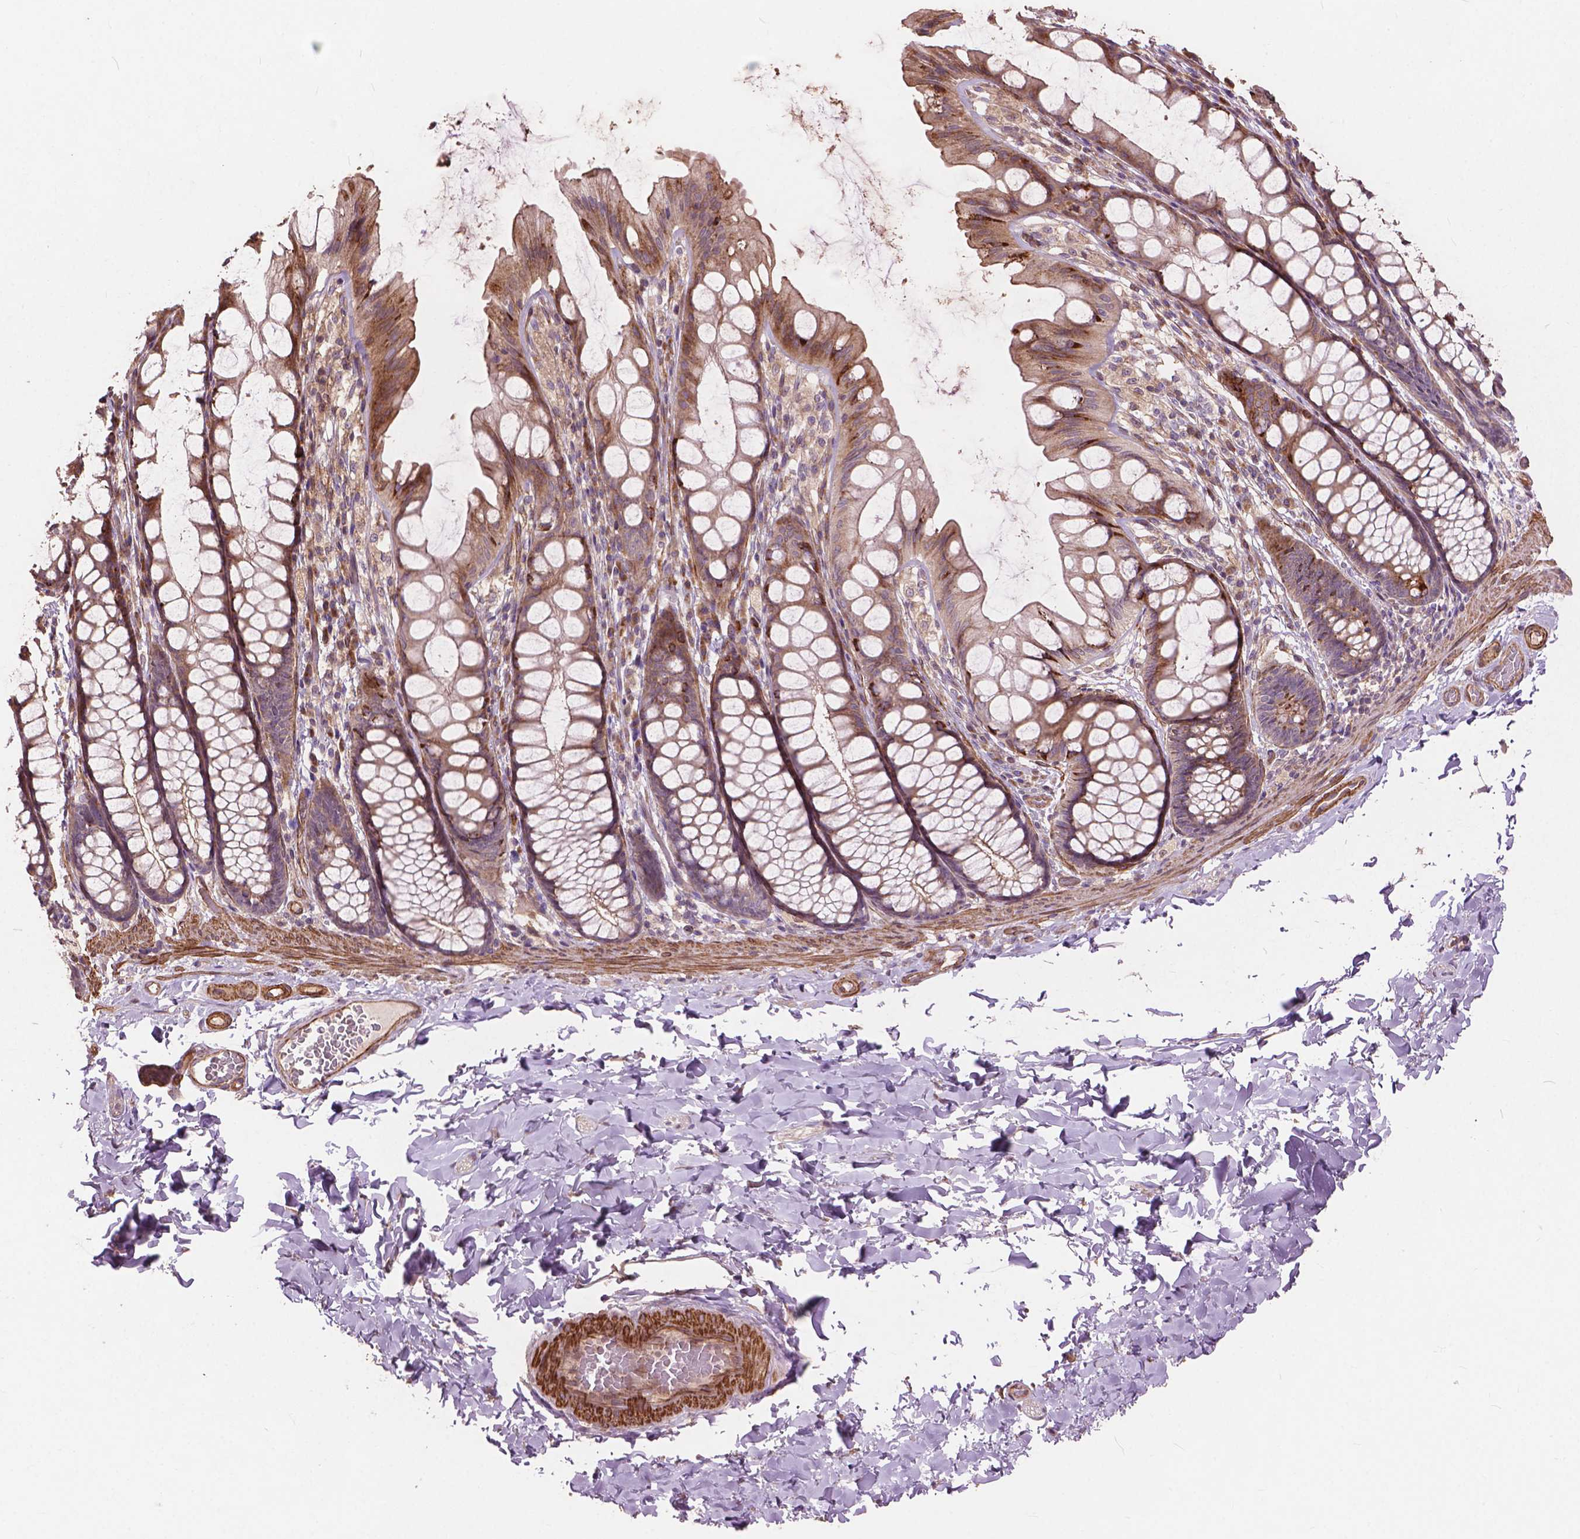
{"staining": {"intensity": "moderate", "quantity": ">75%", "location": "cytoplasmic/membranous"}, "tissue": "colon", "cell_type": "Endothelial cells", "image_type": "normal", "snomed": [{"axis": "morphology", "description": "Normal tissue, NOS"}, {"axis": "topography", "description": "Colon"}], "caption": "High-power microscopy captured an immunohistochemistry (IHC) photomicrograph of normal colon, revealing moderate cytoplasmic/membranous staining in about >75% of endothelial cells.", "gene": "FNIP1", "patient": {"sex": "male", "age": 47}}